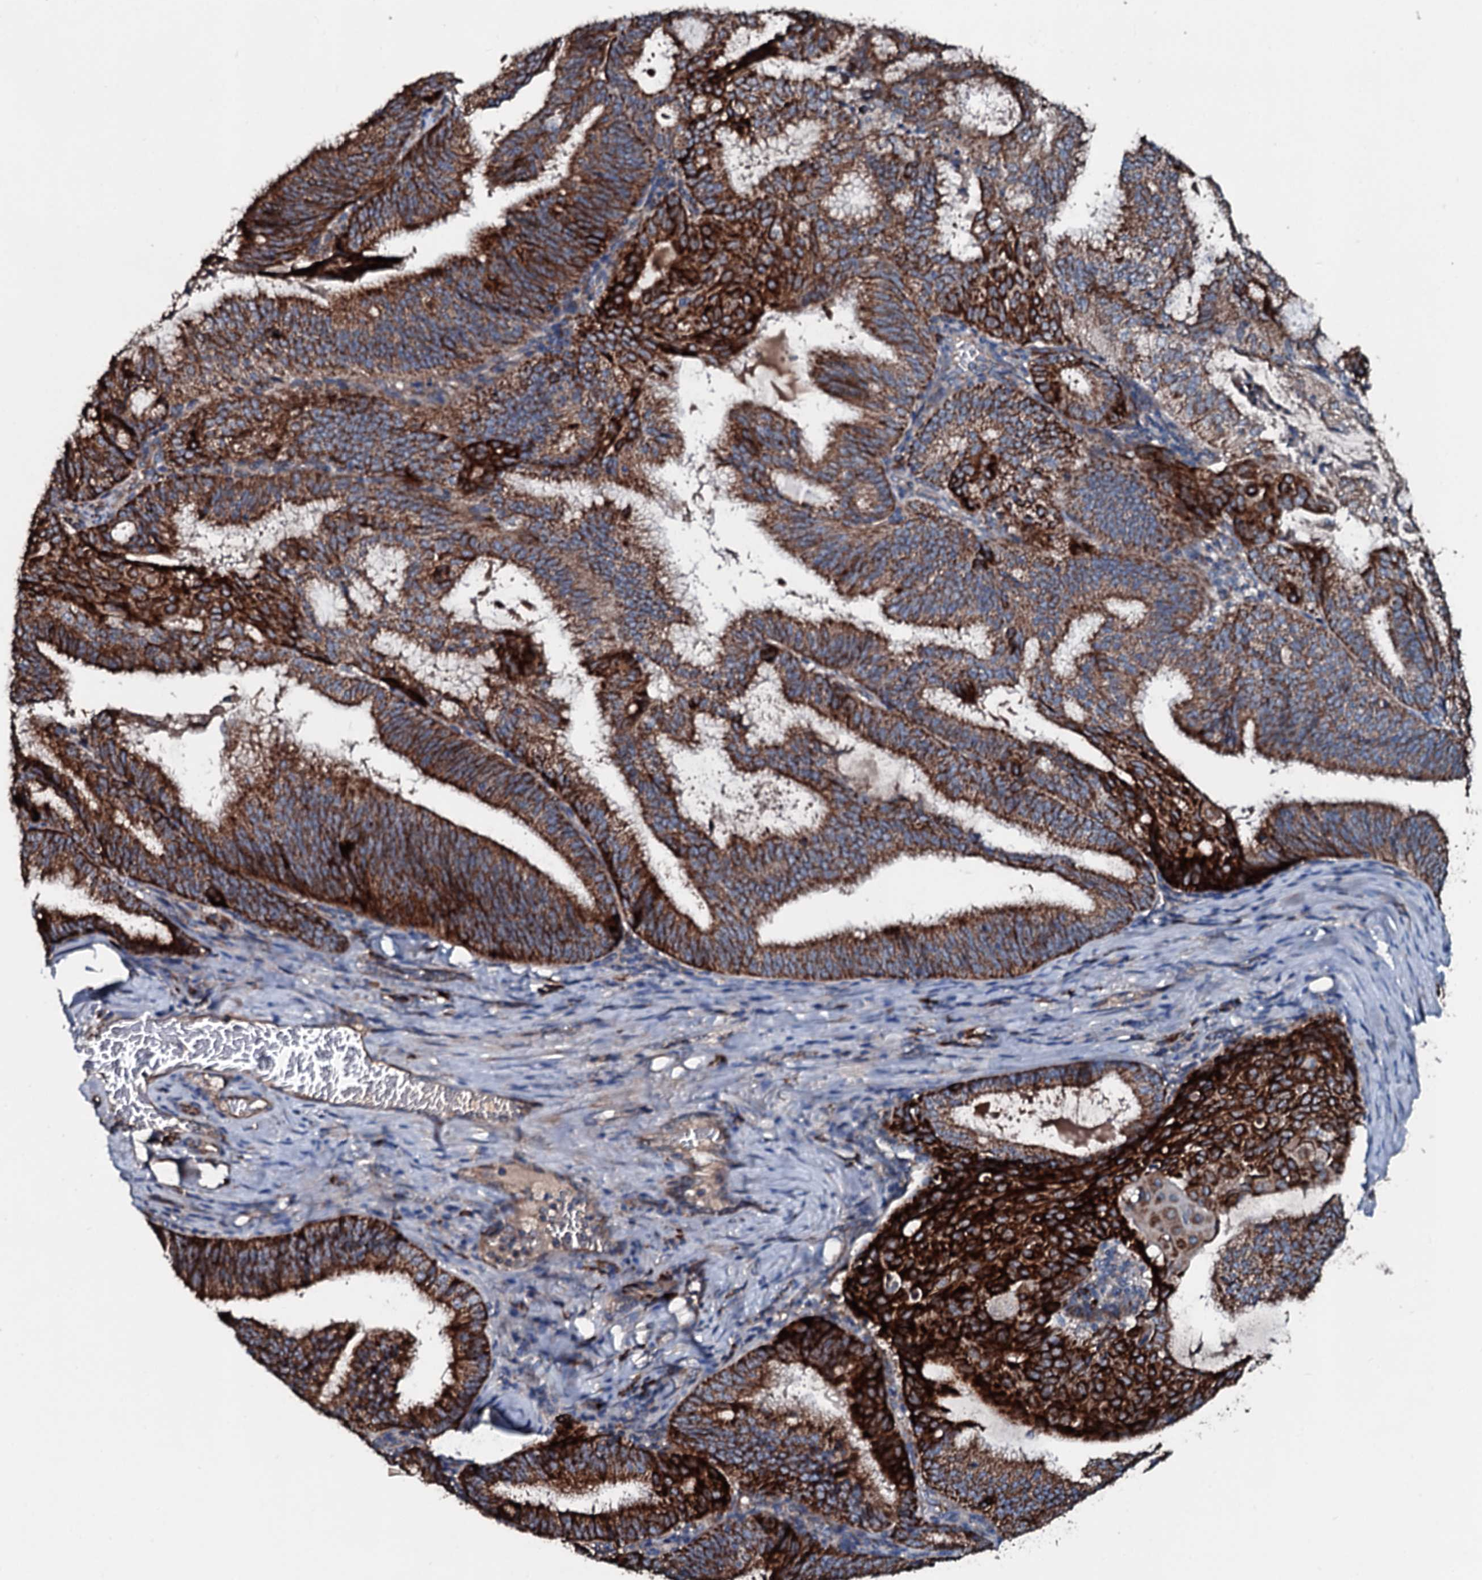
{"staining": {"intensity": "strong", "quantity": ">75%", "location": "cytoplasmic/membranous"}, "tissue": "endometrial cancer", "cell_type": "Tumor cells", "image_type": "cancer", "snomed": [{"axis": "morphology", "description": "Adenocarcinoma, NOS"}, {"axis": "topography", "description": "Endometrium"}], "caption": "Immunohistochemistry photomicrograph of endometrial cancer (adenocarcinoma) stained for a protein (brown), which reveals high levels of strong cytoplasmic/membranous expression in approximately >75% of tumor cells.", "gene": "ACSS3", "patient": {"sex": "female", "age": 49}}